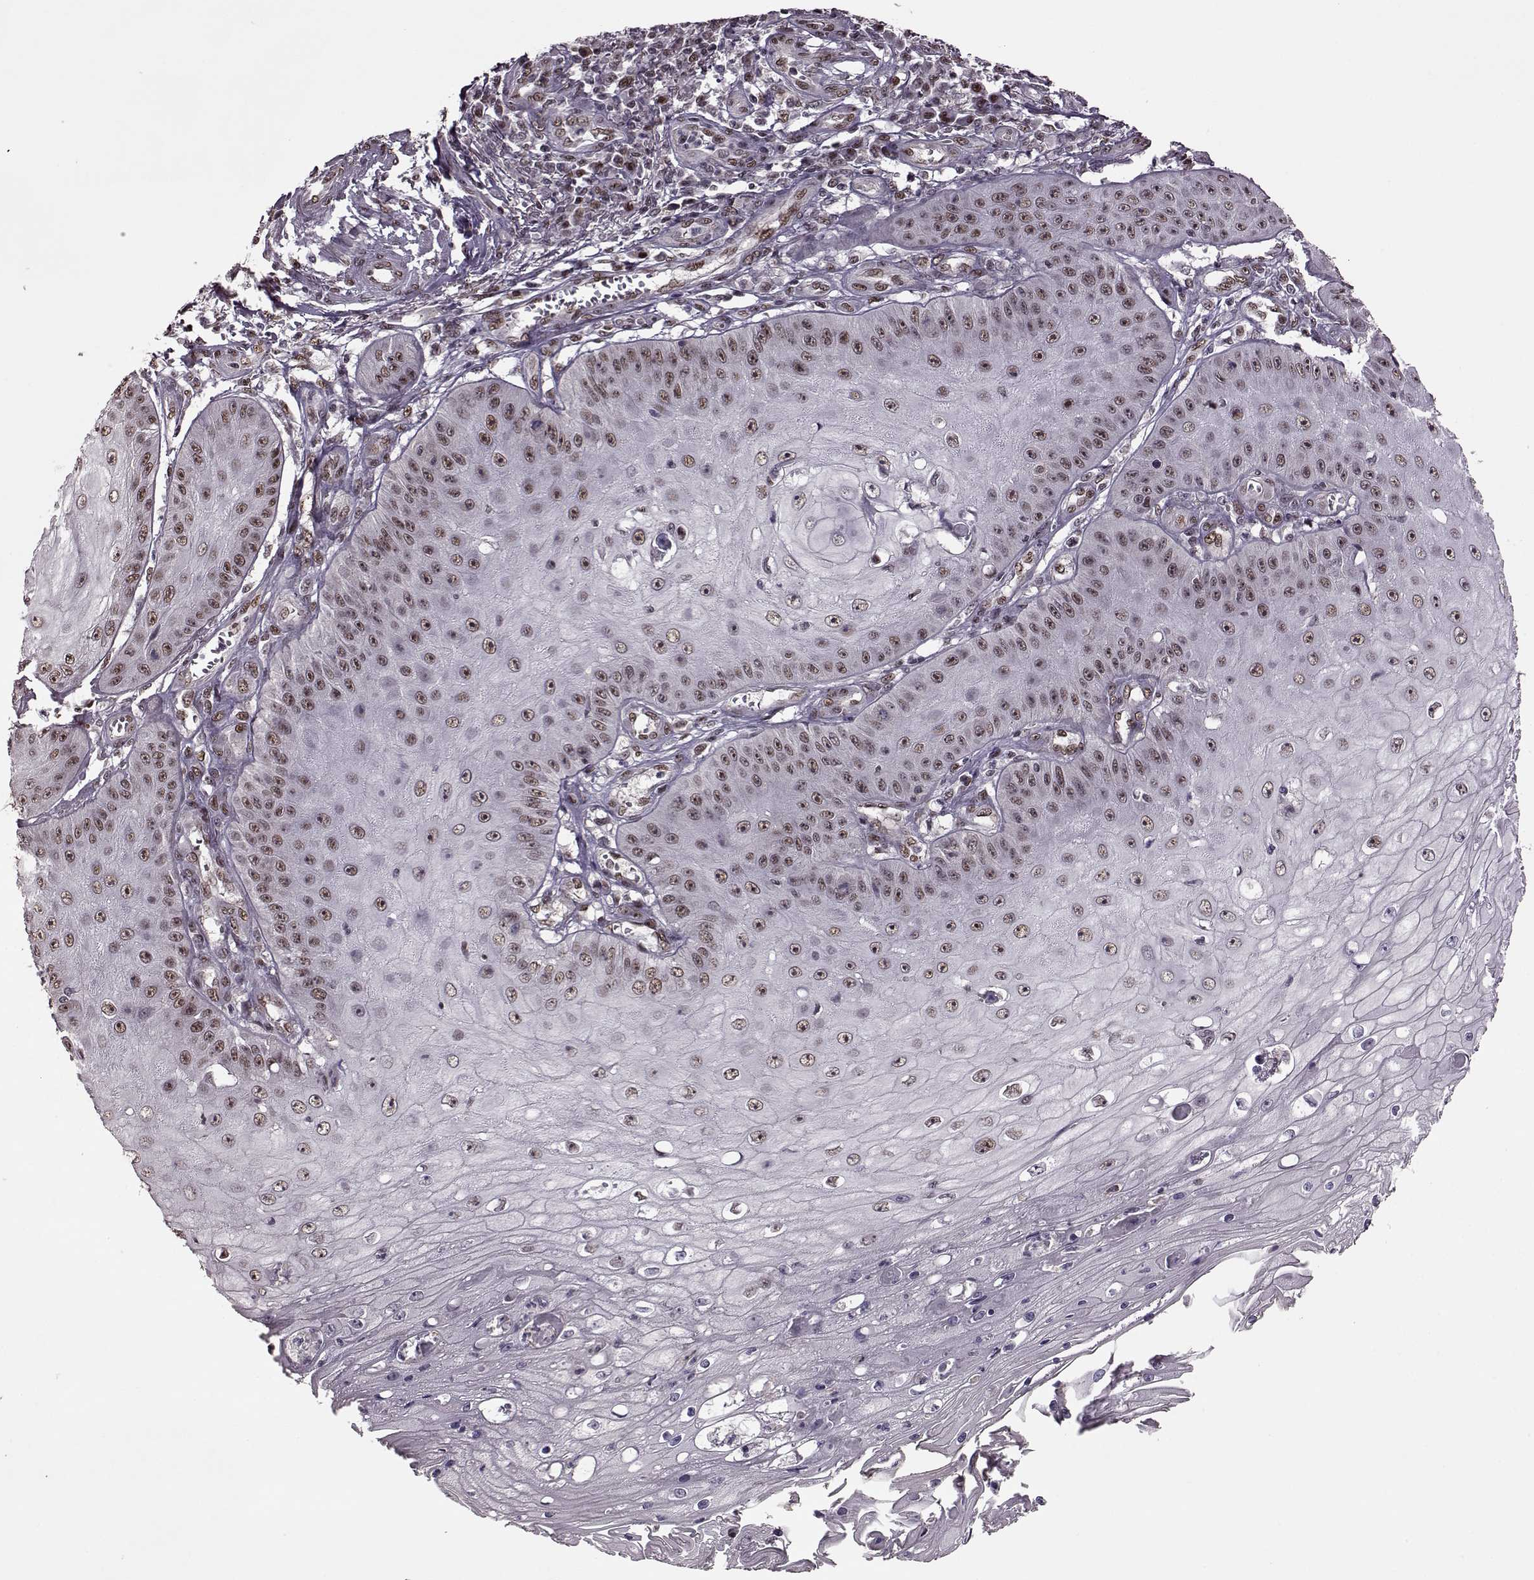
{"staining": {"intensity": "weak", "quantity": ">75%", "location": "nuclear"}, "tissue": "skin cancer", "cell_type": "Tumor cells", "image_type": "cancer", "snomed": [{"axis": "morphology", "description": "Squamous cell carcinoma, NOS"}, {"axis": "topography", "description": "Skin"}], "caption": "A high-resolution image shows immunohistochemistry staining of skin cancer (squamous cell carcinoma), which shows weak nuclear staining in approximately >75% of tumor cells.", "gene": "FTO", "patient": {"sex": "male", "age": 70}}